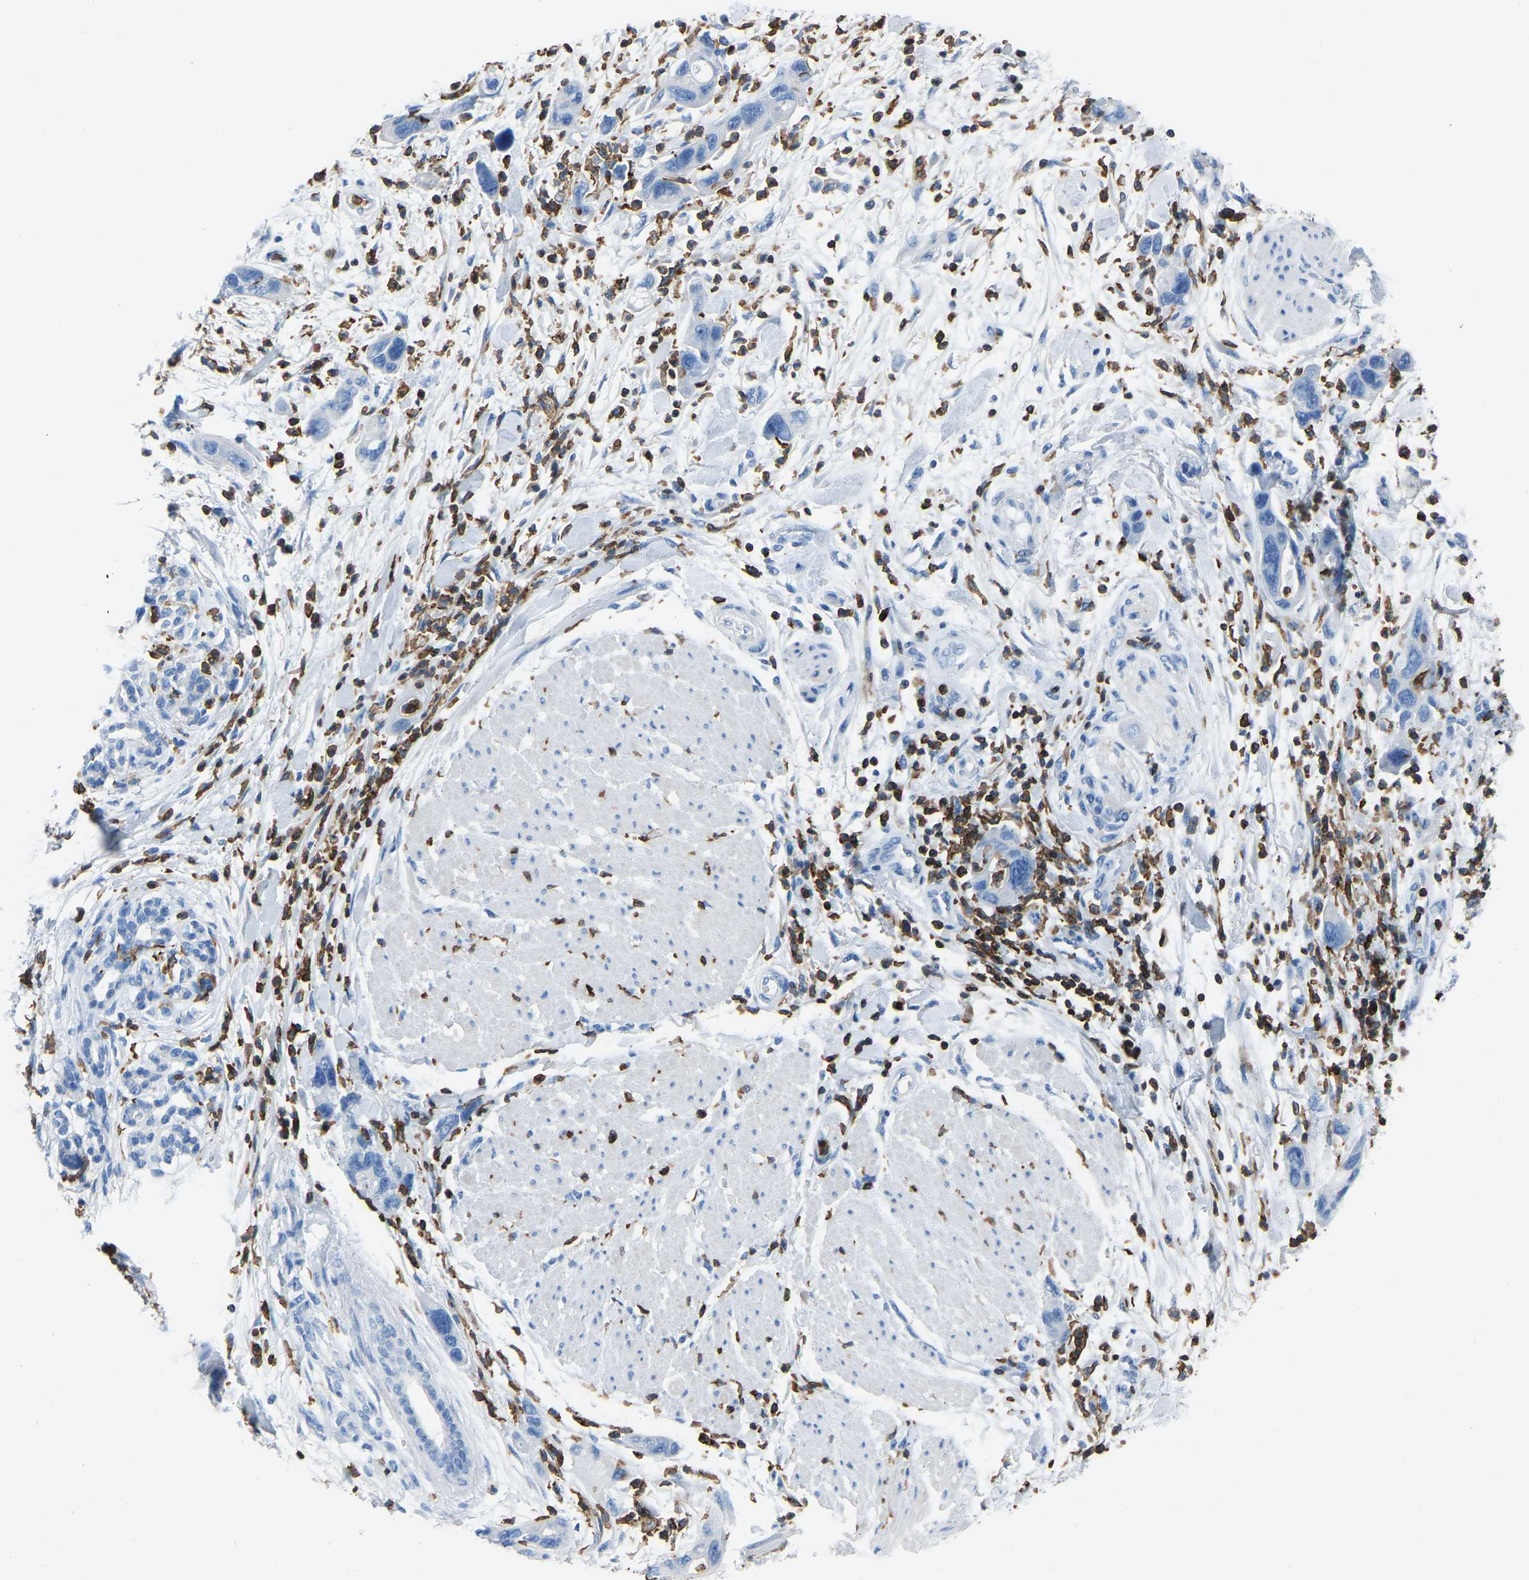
{"staining": {"intensity": "negative", "quantity": "none", "location": "none"}, "tissue": "pancreatic cancer", "cell_type": "Tumor cells", "image_type": "cancer", "snomed": [{"axis": "morphology", "description": "Normal tissue, NOS"}, {"axis": "morphology", "description": "Adenocarcinoma, NOS"}, {"axis": "topography", "description": "Pancreas"}], "caption": "Image shows no protein positivity in tumor cells of pancreatic cancer (adenocarcinoma) tissue.", "gene": "LSP1", "patient": {"sex": "female", "age": 71}}